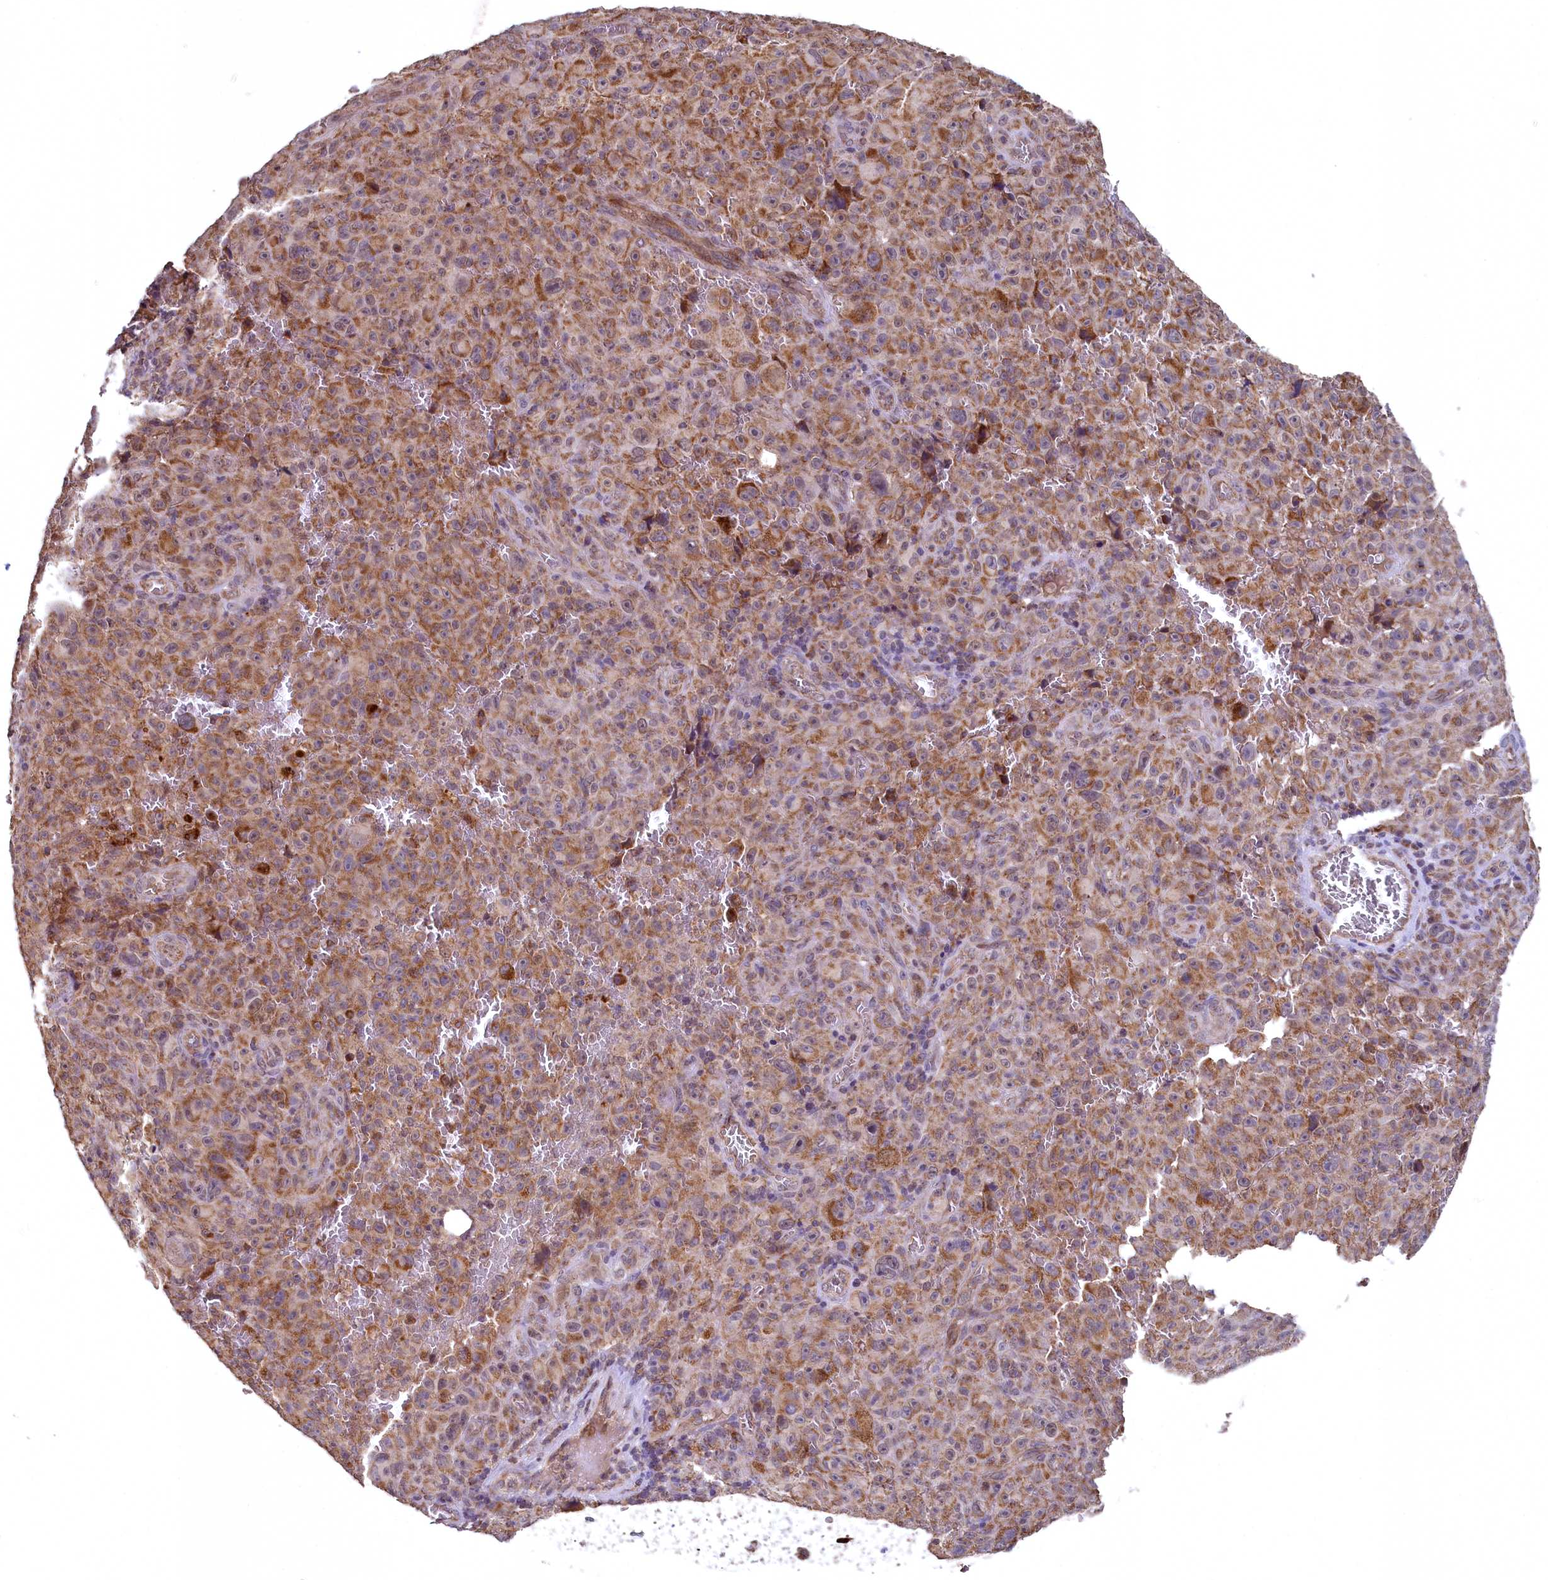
{"staining": {"intensity": "moderate", "quantity": ">75%", "location": "cytoplasmic/membranous"}, "tissue": "melanoma", "cell_type": "Tumor cells", "image_type": "cancer", "snomed": [{"axis": "morphology", "description": "Malignant melanoma, NOS"}, {"axis": "topography", "description": "Skin"}], "caption": "Immunohistochemistry (IHC) of human malignant melanoma exhibits medium levels of moderate cytoplasmic/membranous staining in about >75% of tumor cells. (brown staining indicates protein expression, while blue staining denotes nuclei).", "gene": "METTL4", "patient": {"sex": "female", "age": 82}}